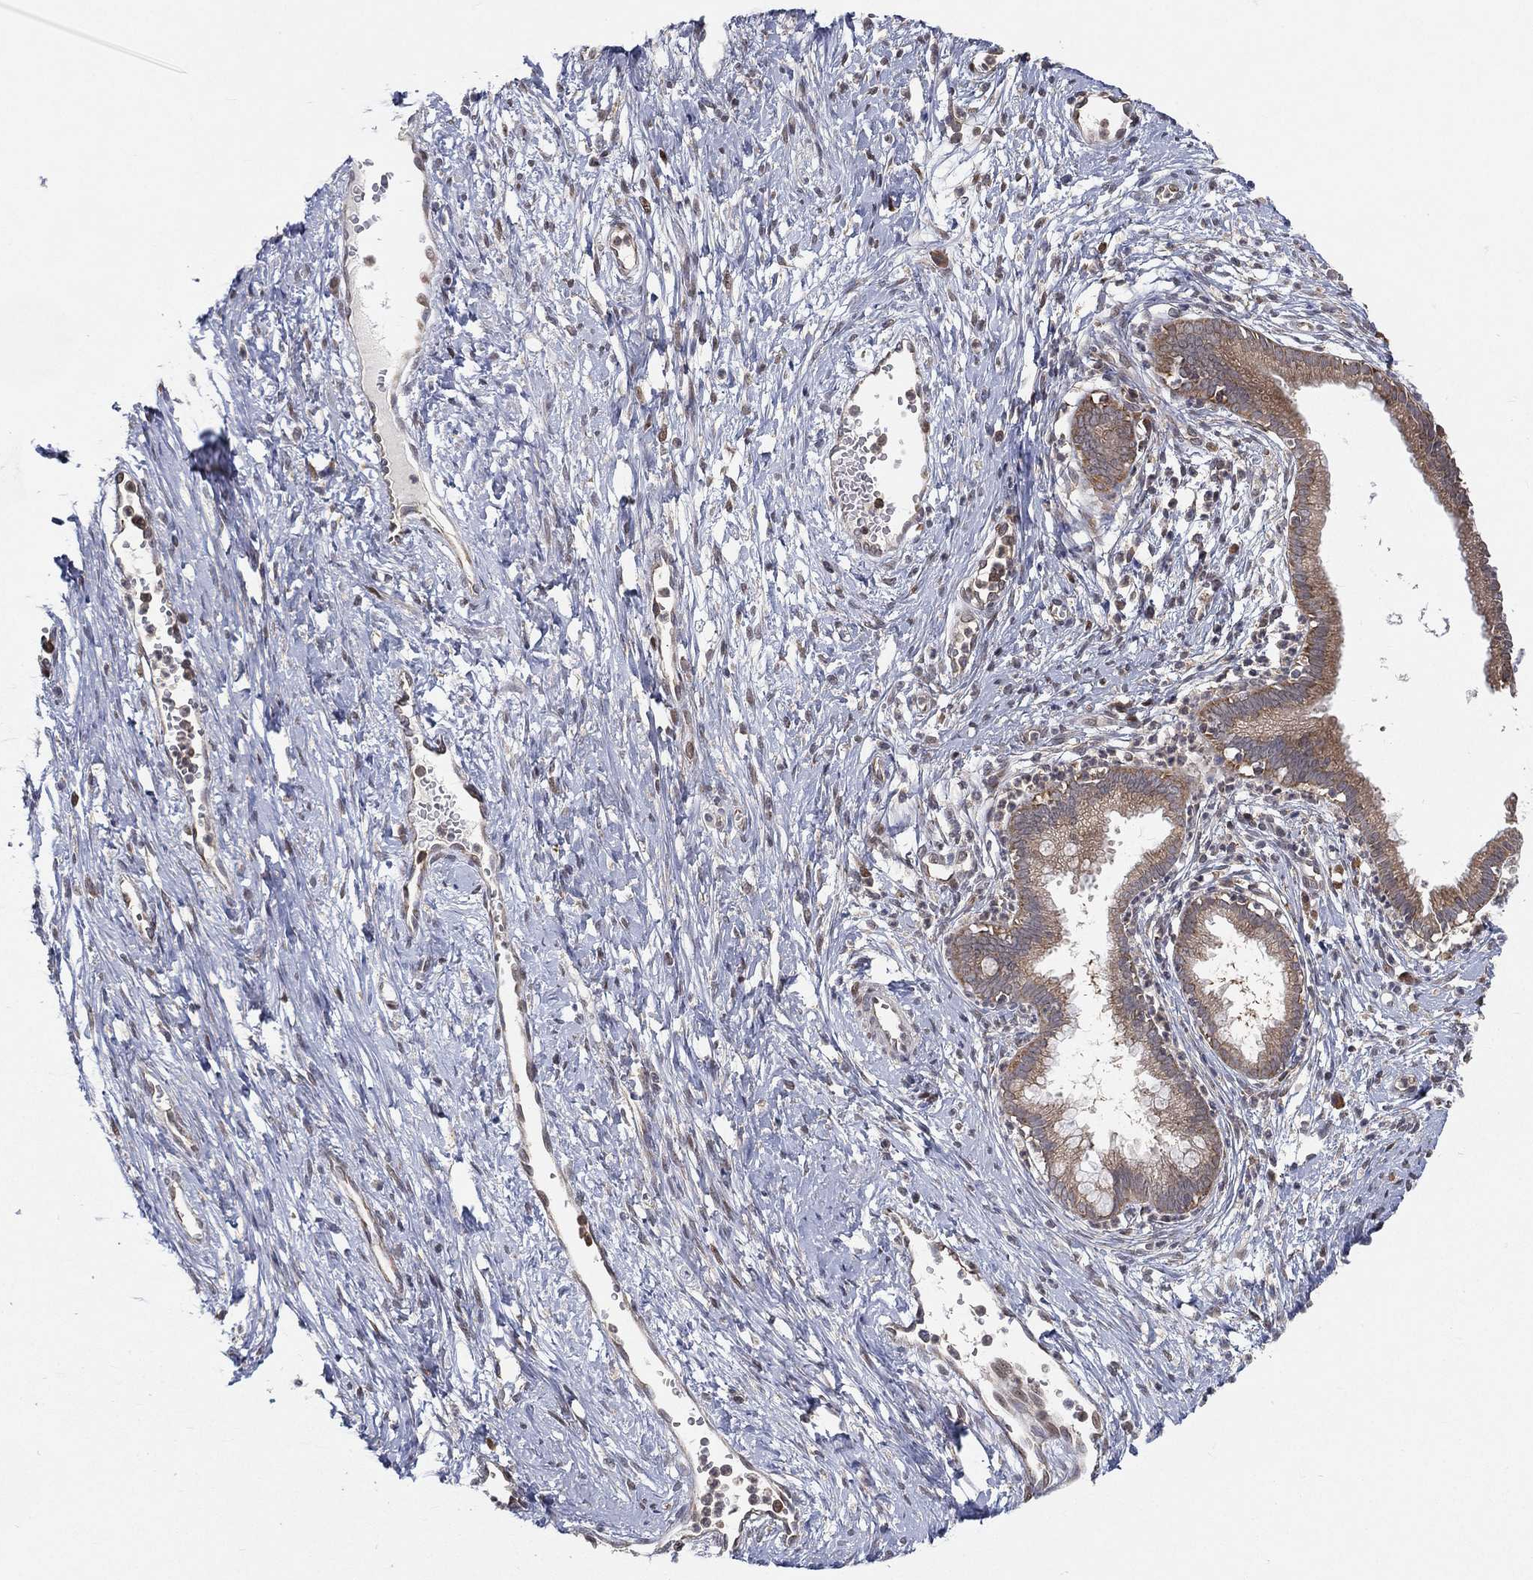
{"staining": {"intensity": "moderate", "quantity": "25%-75%", "location": "cytoplasmic/membranous"}, "tissue": "cervical cancer", "cell_type": "Tumor cells", "image_type": "cancer", "snomed": [{"axis": "morphology", "description": "Squamous cell carcinoma, NOS"}, {"axis": "topography", "description": "Cervix"}], "caption": "The histopathology image exhibits staining of cervical cancer, revealing moderate cytoplasmic/membranous protein positivity (brown color) within tumor cells.", "gene": "TMTC4", "patient": {"sex": "female", "age": 32}}